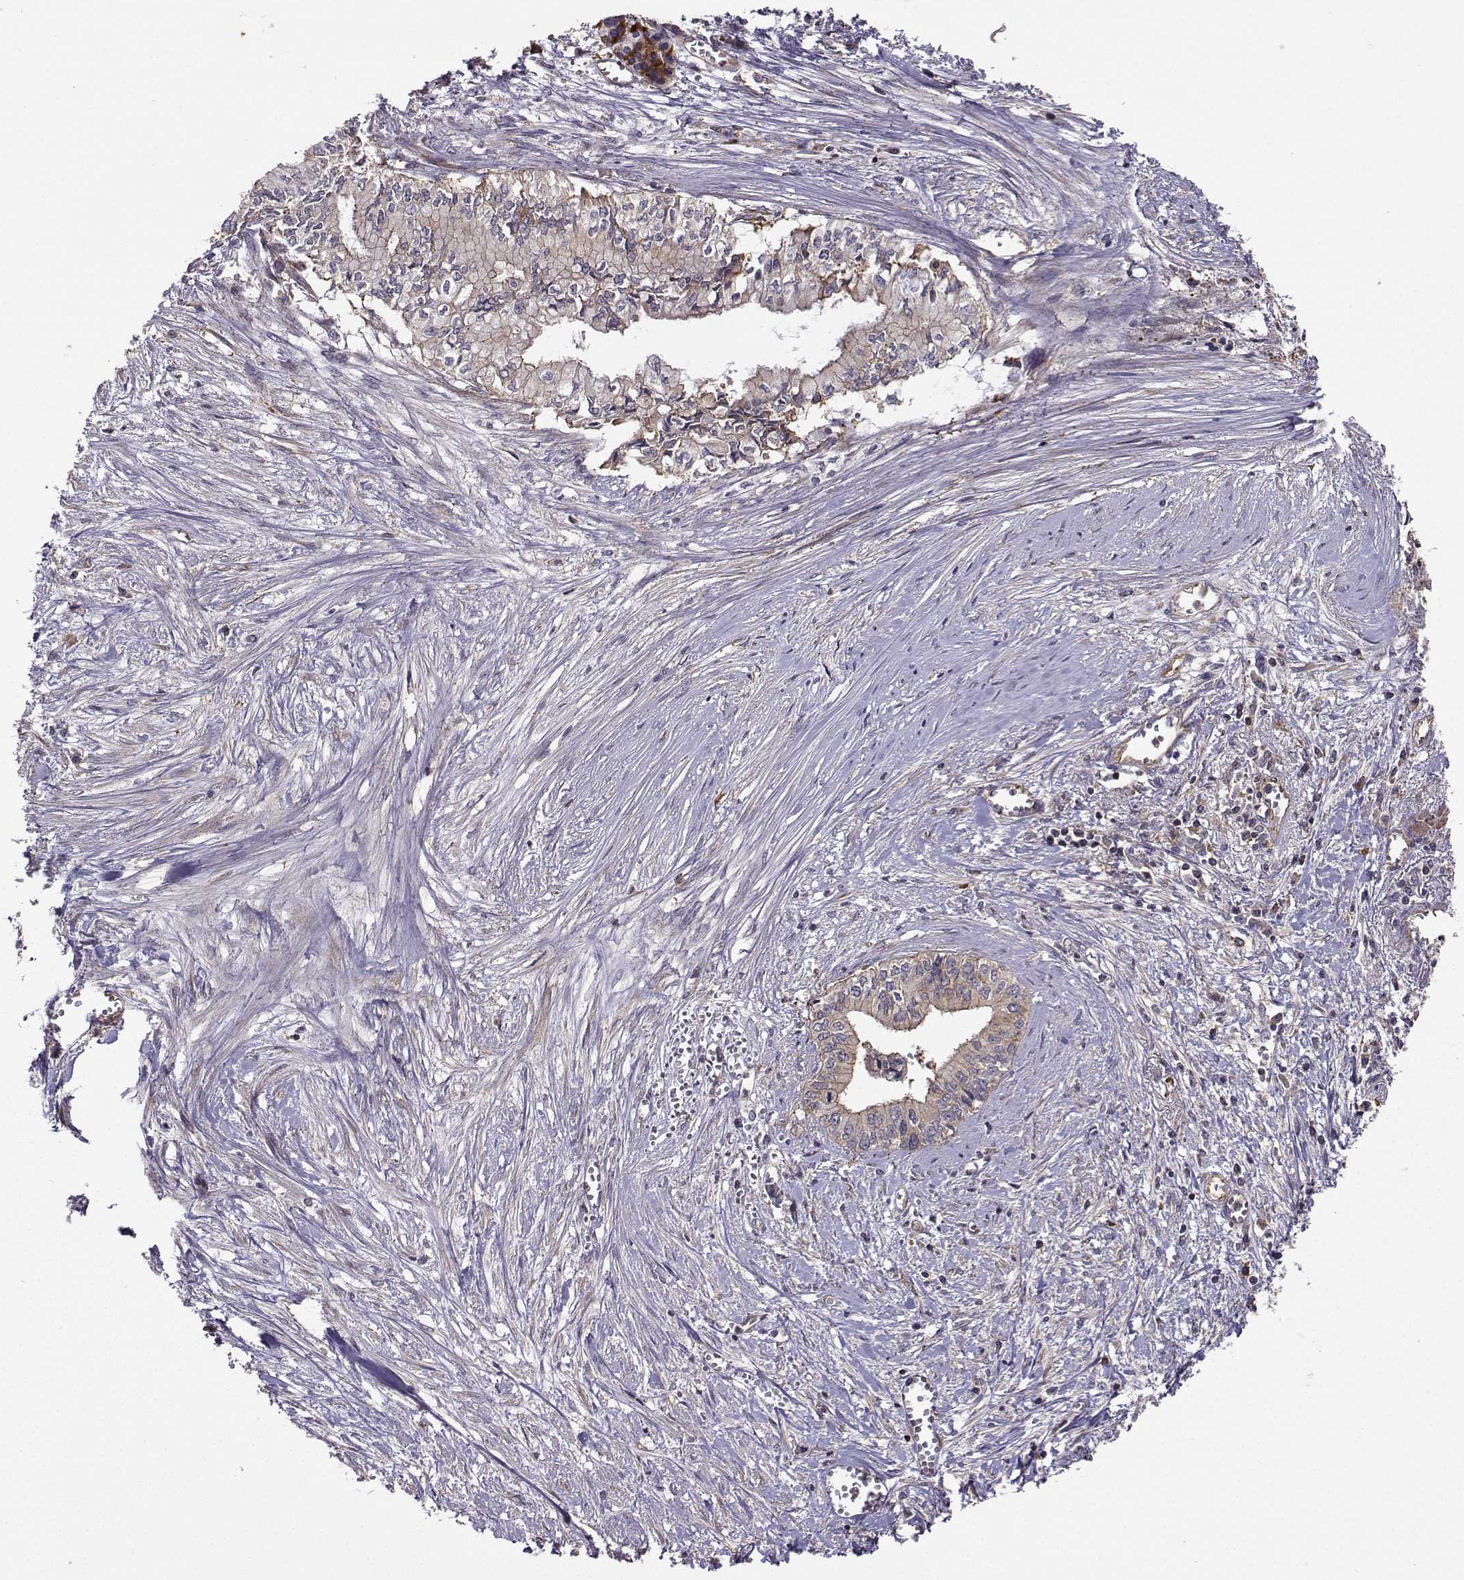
{"staining": {"intensity": "moderate", "quantity": "<25%", "location": "cytoplasmic/membranous"}, "tissue": "pancreatic cancer", "cell_type": "Tumor cells", "image_type": "cancer", "snomed": [{"axis": "morphology", "description": "Adenocarcinoma, NOS"}, {"axis": "topography", "description": "Pancreas"}], "caption": "Immunohistochemistry histopathology image of neoplastic tissue: human pancreatic cancer (adenocarcinoma) stained using immunohistochemistry (IHC) demonstrates low levels of moderate protein expression localized specifically in the cytoplasmic/membranous of tumor cells, appearing as a cytoplasmic/membranous brown color.", "gene": "ITGB8", "patient": {"sex": "female", "age": 61}}